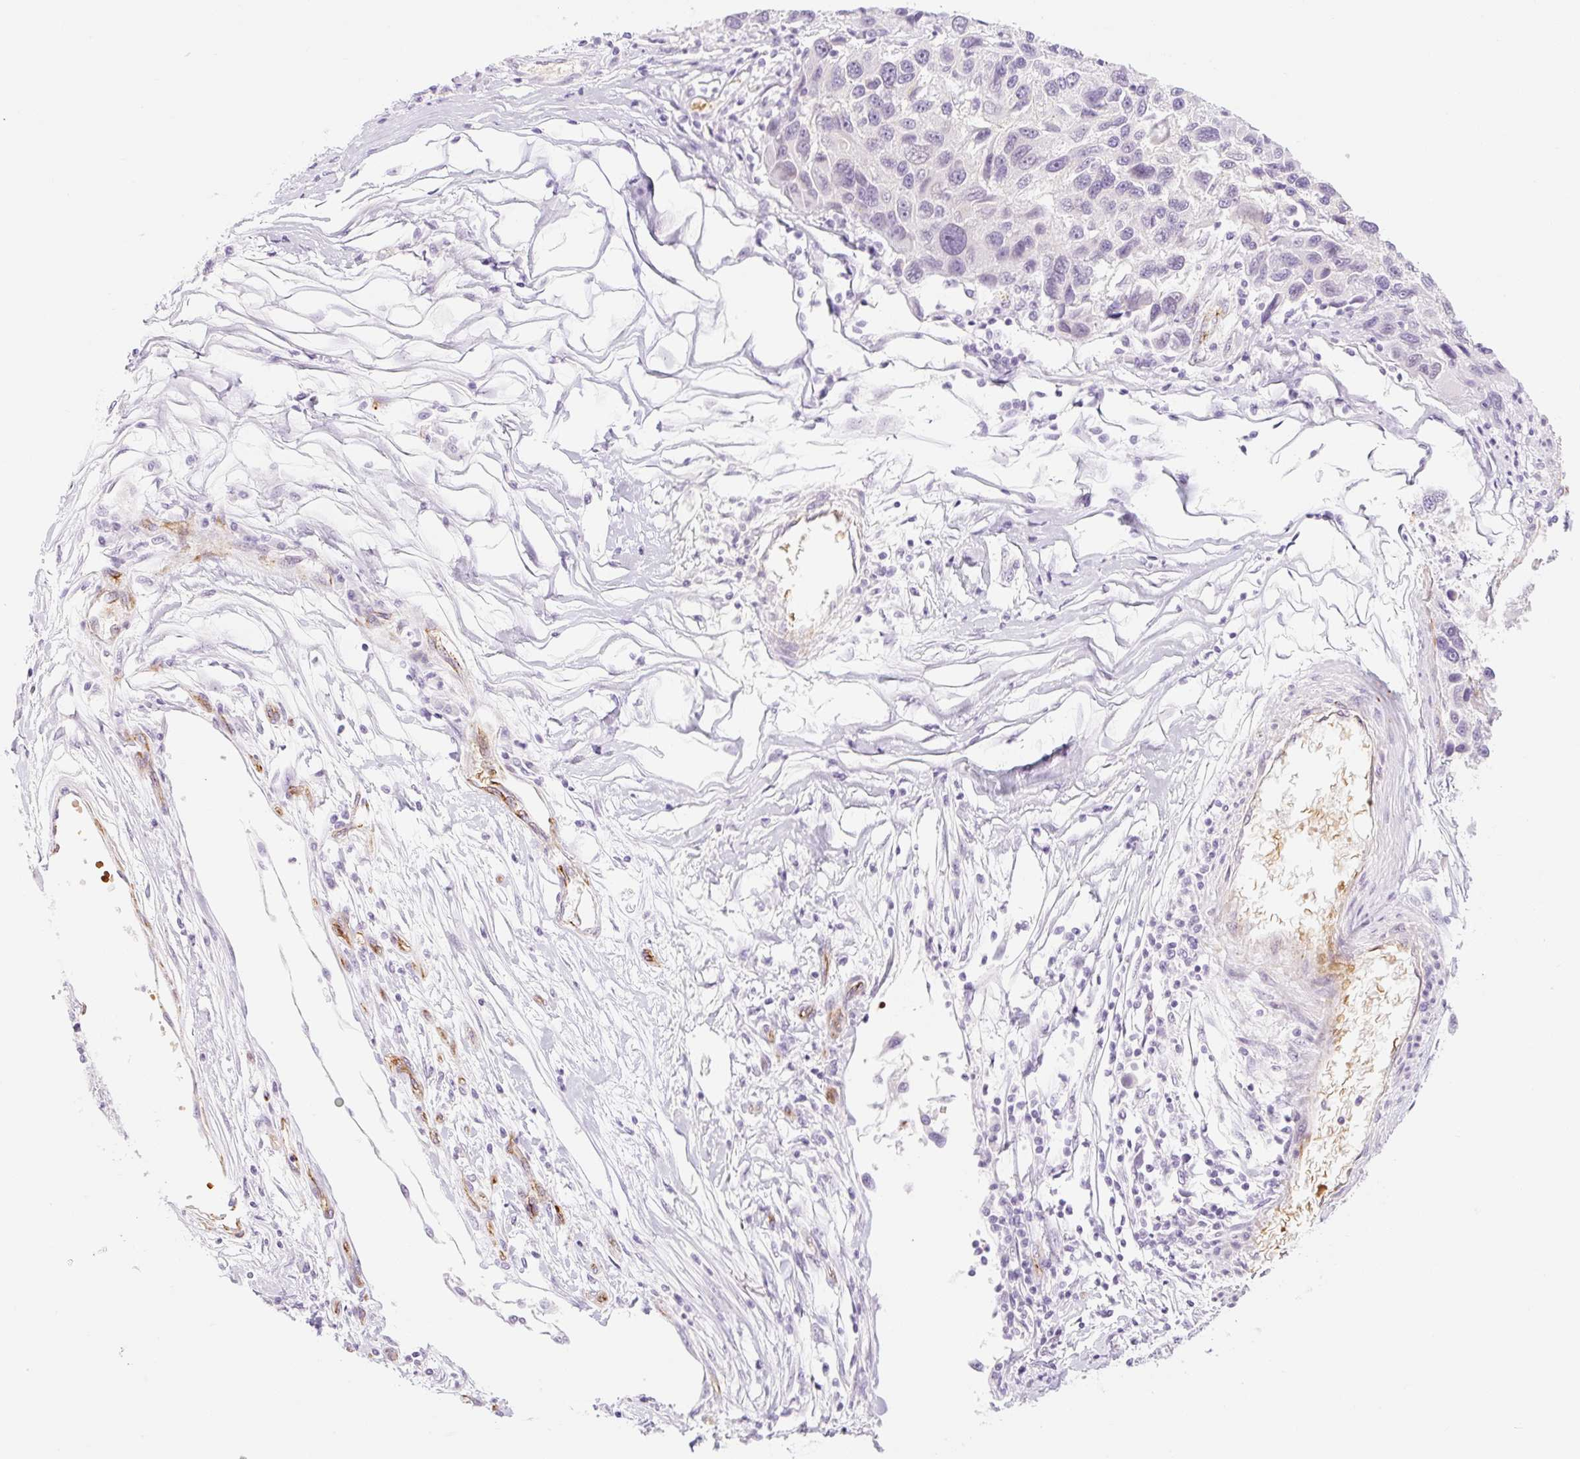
{"staining": {"intensity": "negative", "quantity": "none", "location": "none"}, "tissue": "melanoma", "cell_type": "Tumor cells", "image_type": "cancer", "snomed": [{"axis": "morphology", "description": "Malignant melanoma, NOS"}, {"axis": "topography", "description": "Skin"}], "caption": "High power microscopy micrograph of an immunohistochemistry (IHC) image of malignant melanoma, revealing no significant positivity in tumor cells.", "gene": "TAF1L", "patient": {"sex": "male", "age": 53}}